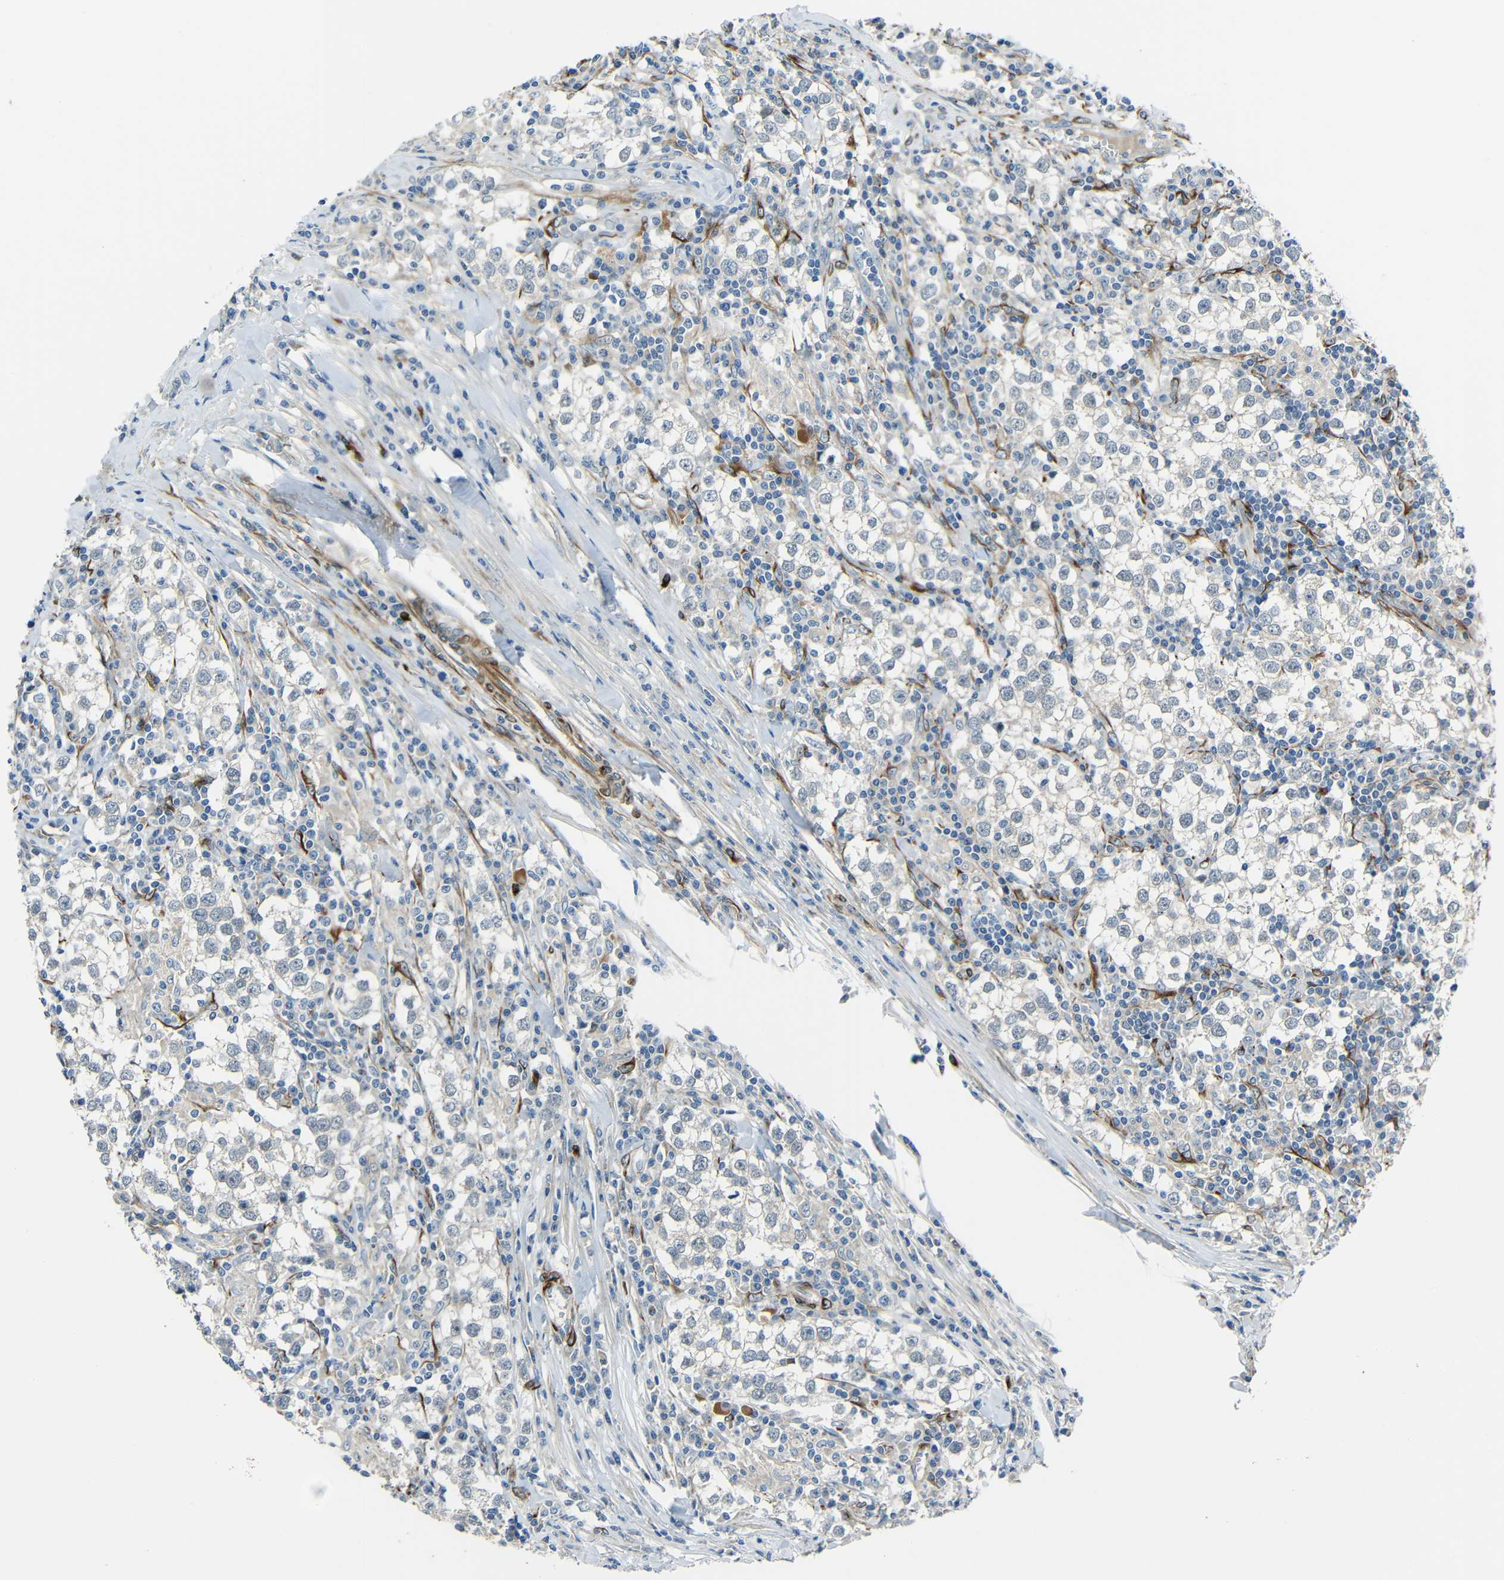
{"staining": {"intensity": "negative", "quantity": "none", "location": "none"}, "tissue": "testis cancer", "cell_type": "Tumor cells", "image_type": "cancer", "snomed": [{"axis": "morphology", "description": "Seminoma, NOS"}, {"axis": "morphology", "description": "Carcinoma, Embryonal, NOS"}, {"axis": "topography", "description": "Testis"}], "caption": "This photomicrograph is of testis cancer stained with immunohistochemistry (IHC) to label a protein in brown with the nuclei are counter-stained blue. There is no expression in tumor cells.", "gene": "DCLK1", "patient": {"sex": "male", "age": 36}}